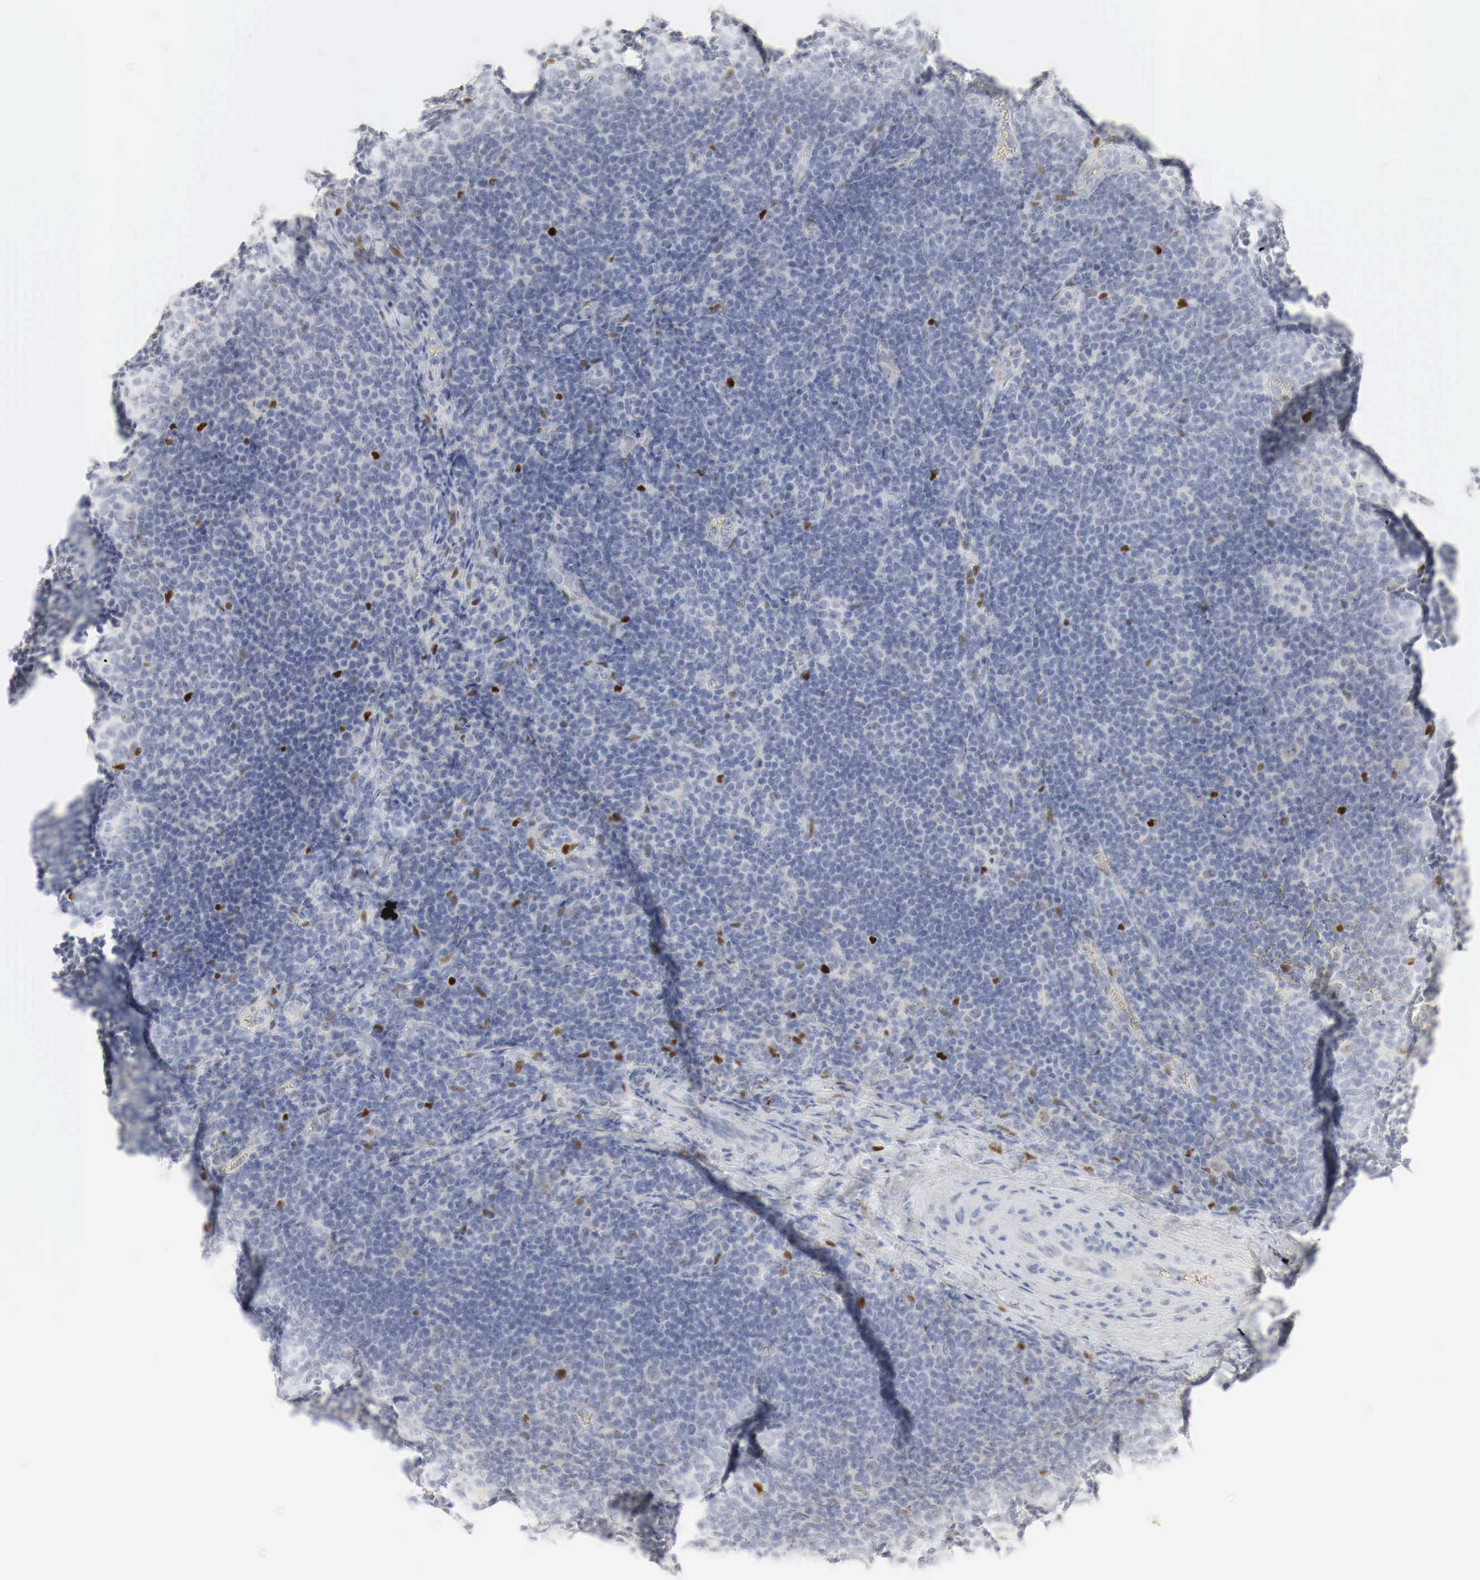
{"staining": {"intensity": "negative", "quantity": "none", "location": "none"}, "tissue": "lymphoma", "cell_type": "Tumor cells", "image_type": "cancer", "snomed": [{"axis": "morphology", "description": "Malignant lymphoma, non-Hodgkin's type, Low grade"}, {"axis": "topography", "description": "Lymph node"}], "caption": "Human malignant lymphoma, non-Hodgkin's type (low-grade) stained for a protein using immunohistochemistry demonstrates no expression in tumor cells.", "gene": "TP63", "patient": {"sex": "male", "age": 74}}